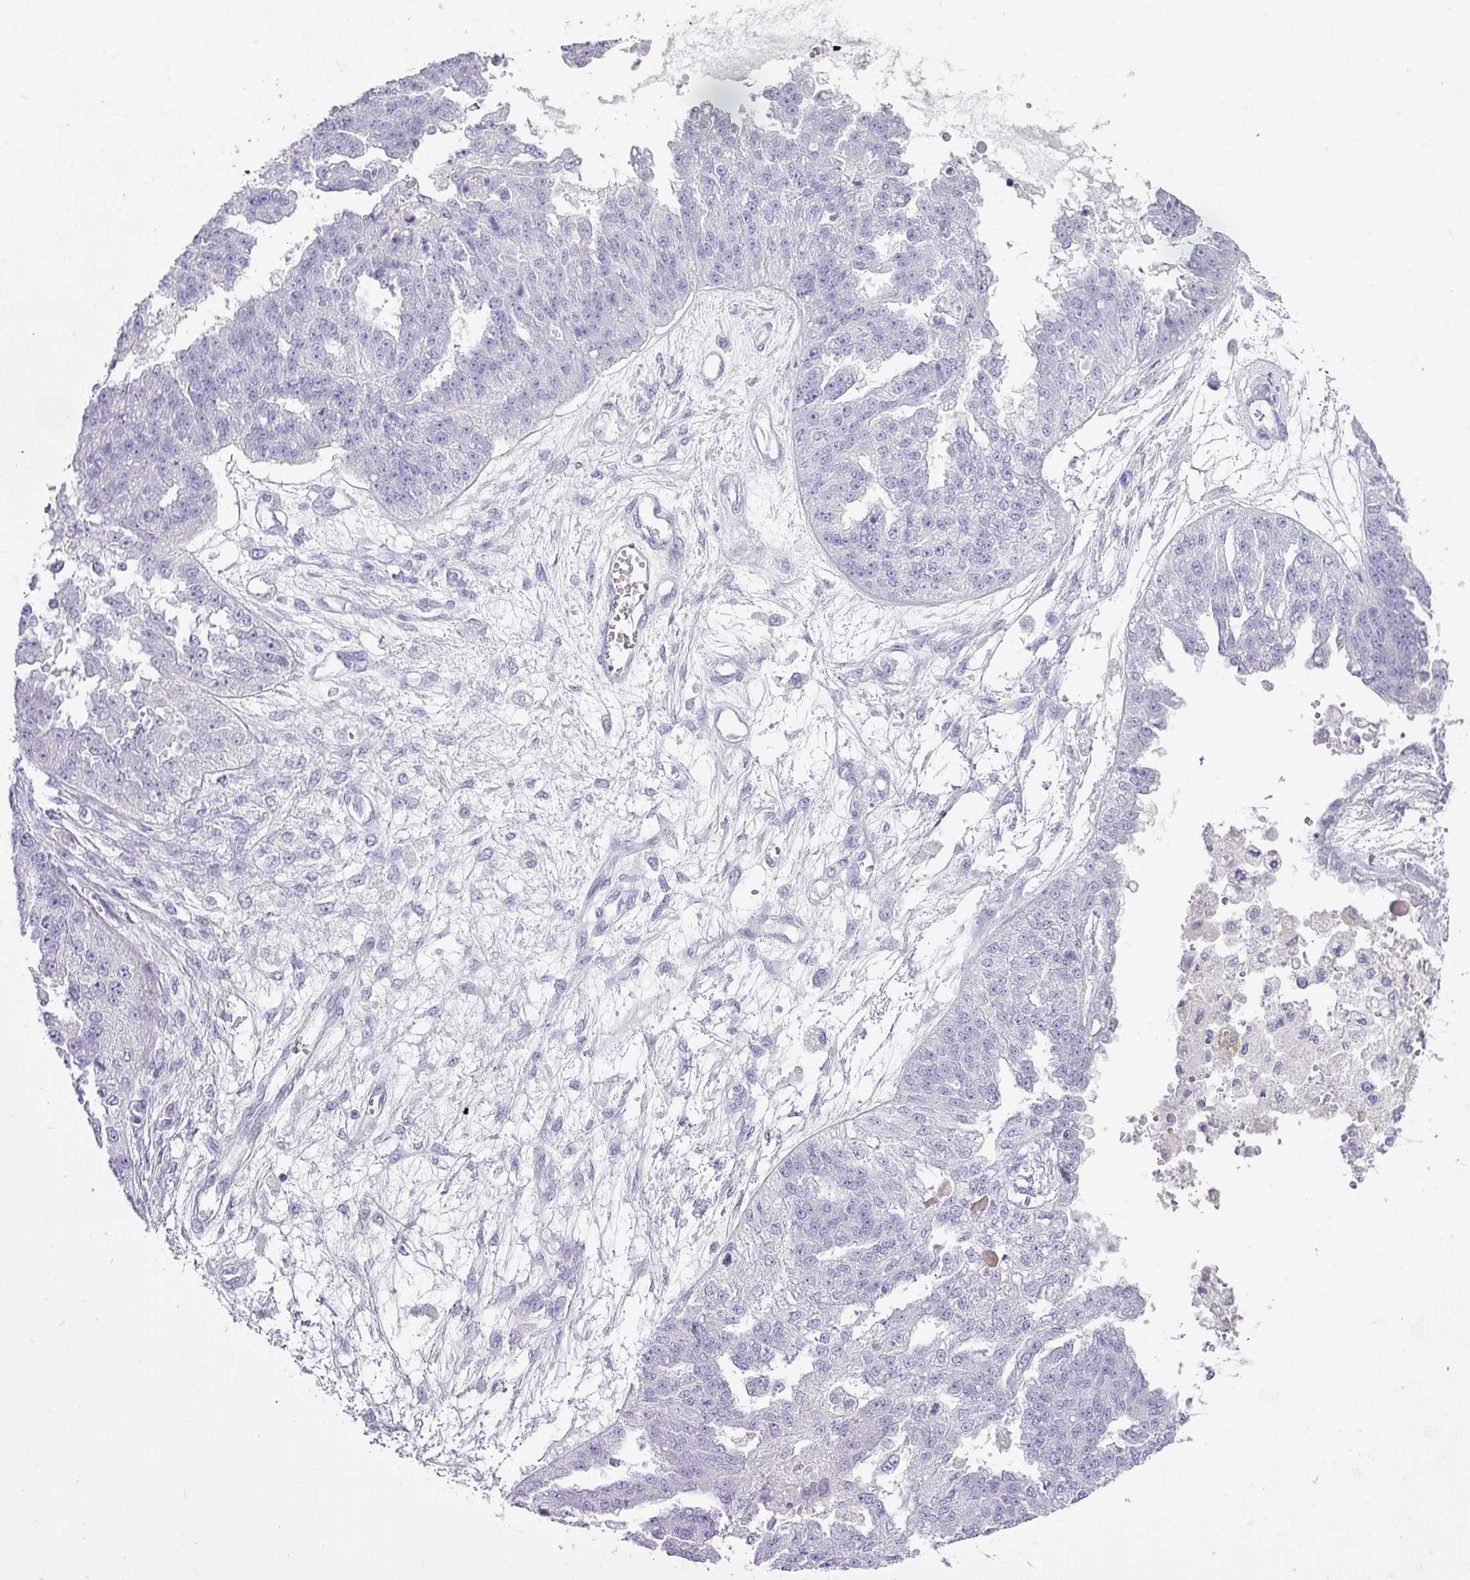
{"staining": {"intensity": "negative", "quantity": "none", "location": "none"}, "tissue": "ovarian cancer", "cell_type": "Tumor cells", "image_type": "cancer", "snomed": [{"axis": "morphology", "description": "Cystadenocarcinoma, serous, NOS"}, {"axis": "topography", "description": "Ovary"}], "caption": "Tumor cells are negative for protein expression in human ovarian serous cystadenocarcinoma.", "gene": "GLI4", "patient": {"sex": "female", "age": 58}}